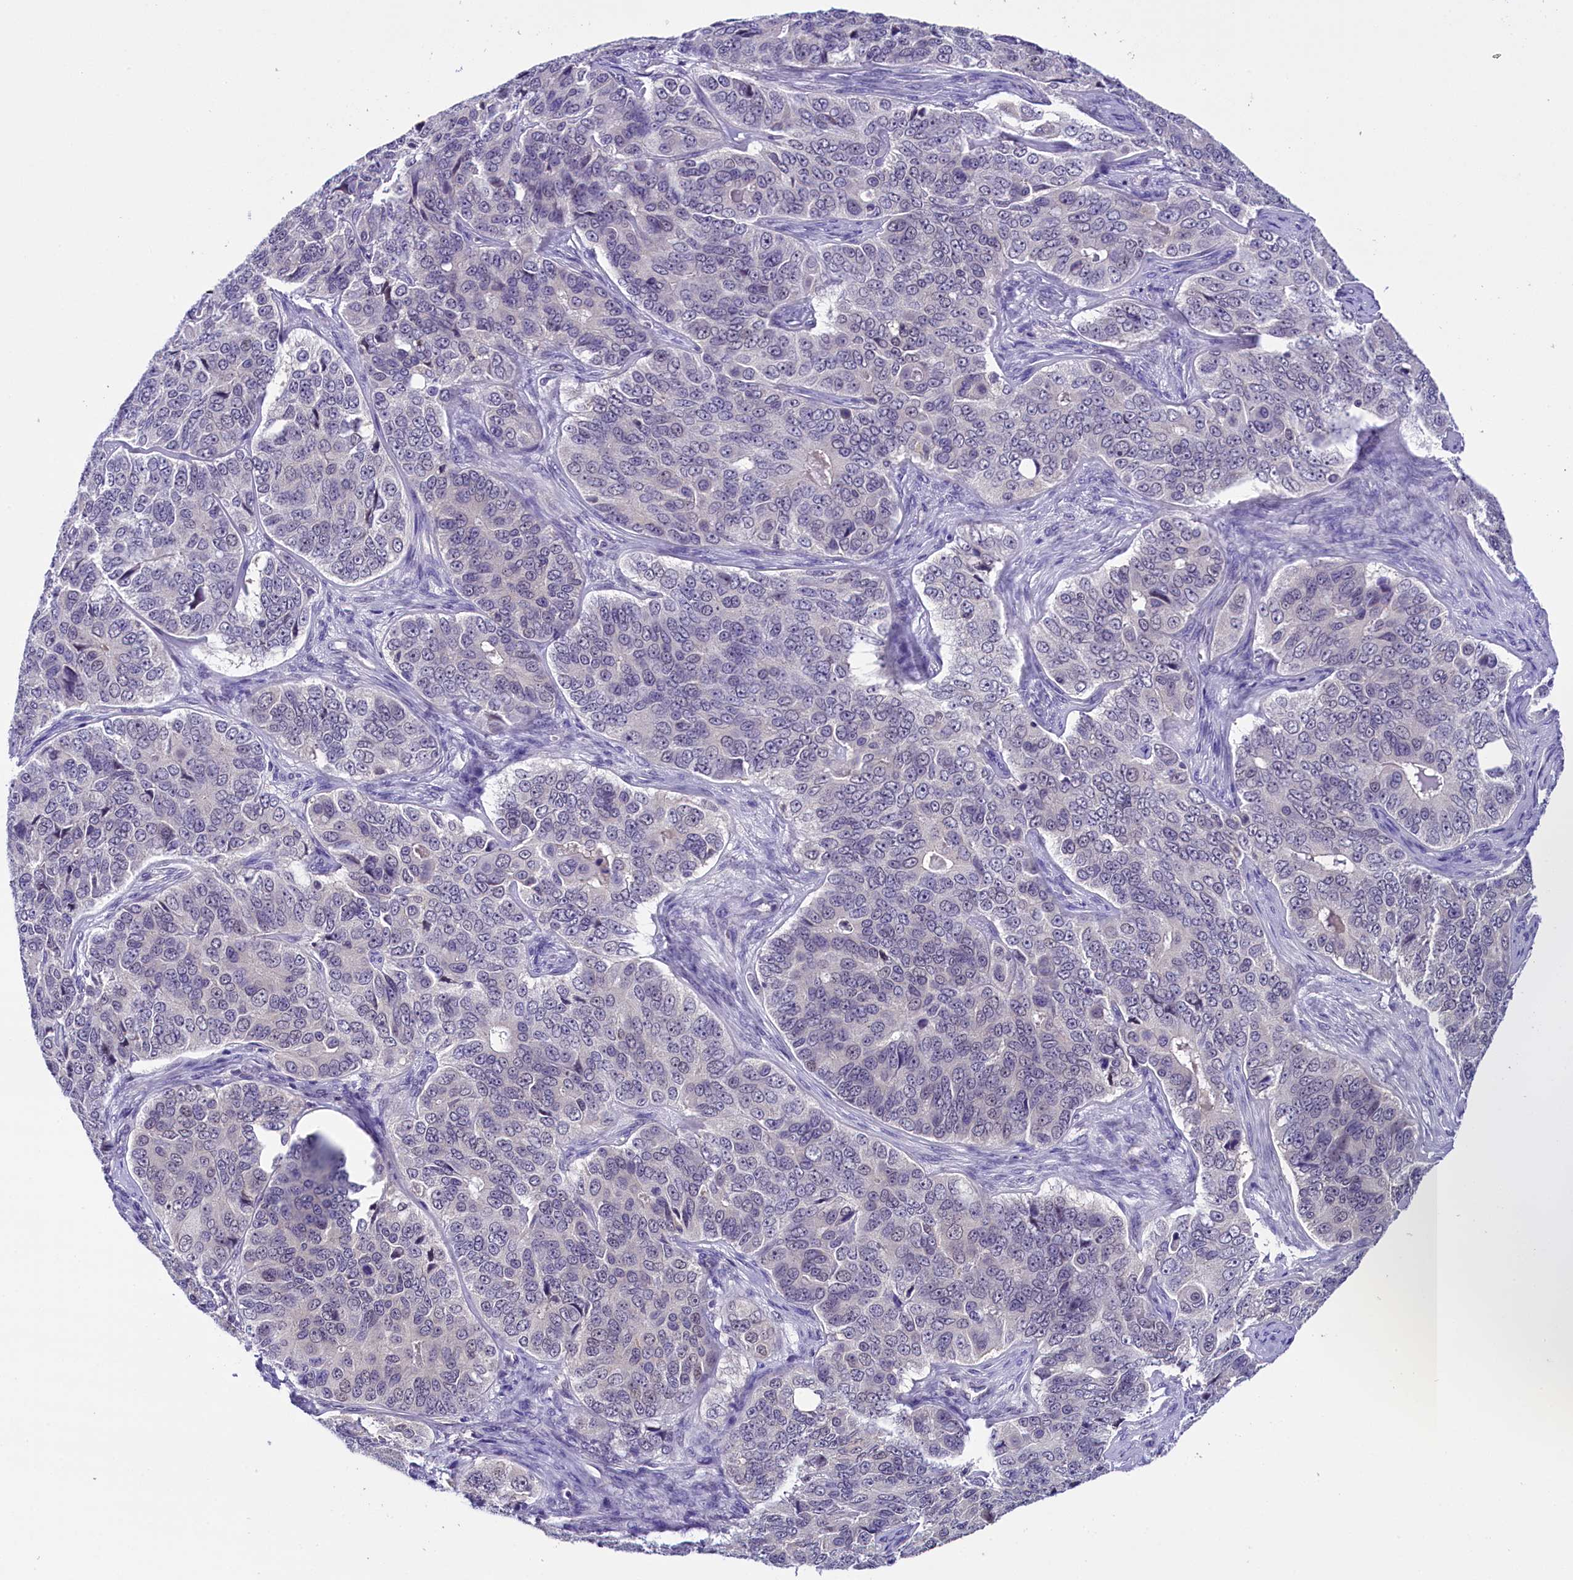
{"staining": {"intensity": "negative", "quantity": "none", "location": "none"}, "tissue": "ovarian cancer", "cell_type": "Tumor cells", "image_type": "cancer", "snomed": [{"axis": "morphology", "description": "Carcinoma, endometroid"}, {"axis": "topography", "description": "Ovary"}], "caption": "The micrograph demonstrates no staining of tumor cells in ovarian endometroid carcinoma.", "gene": "IQCN", "patient": {"sex": "female", "age": 51}}